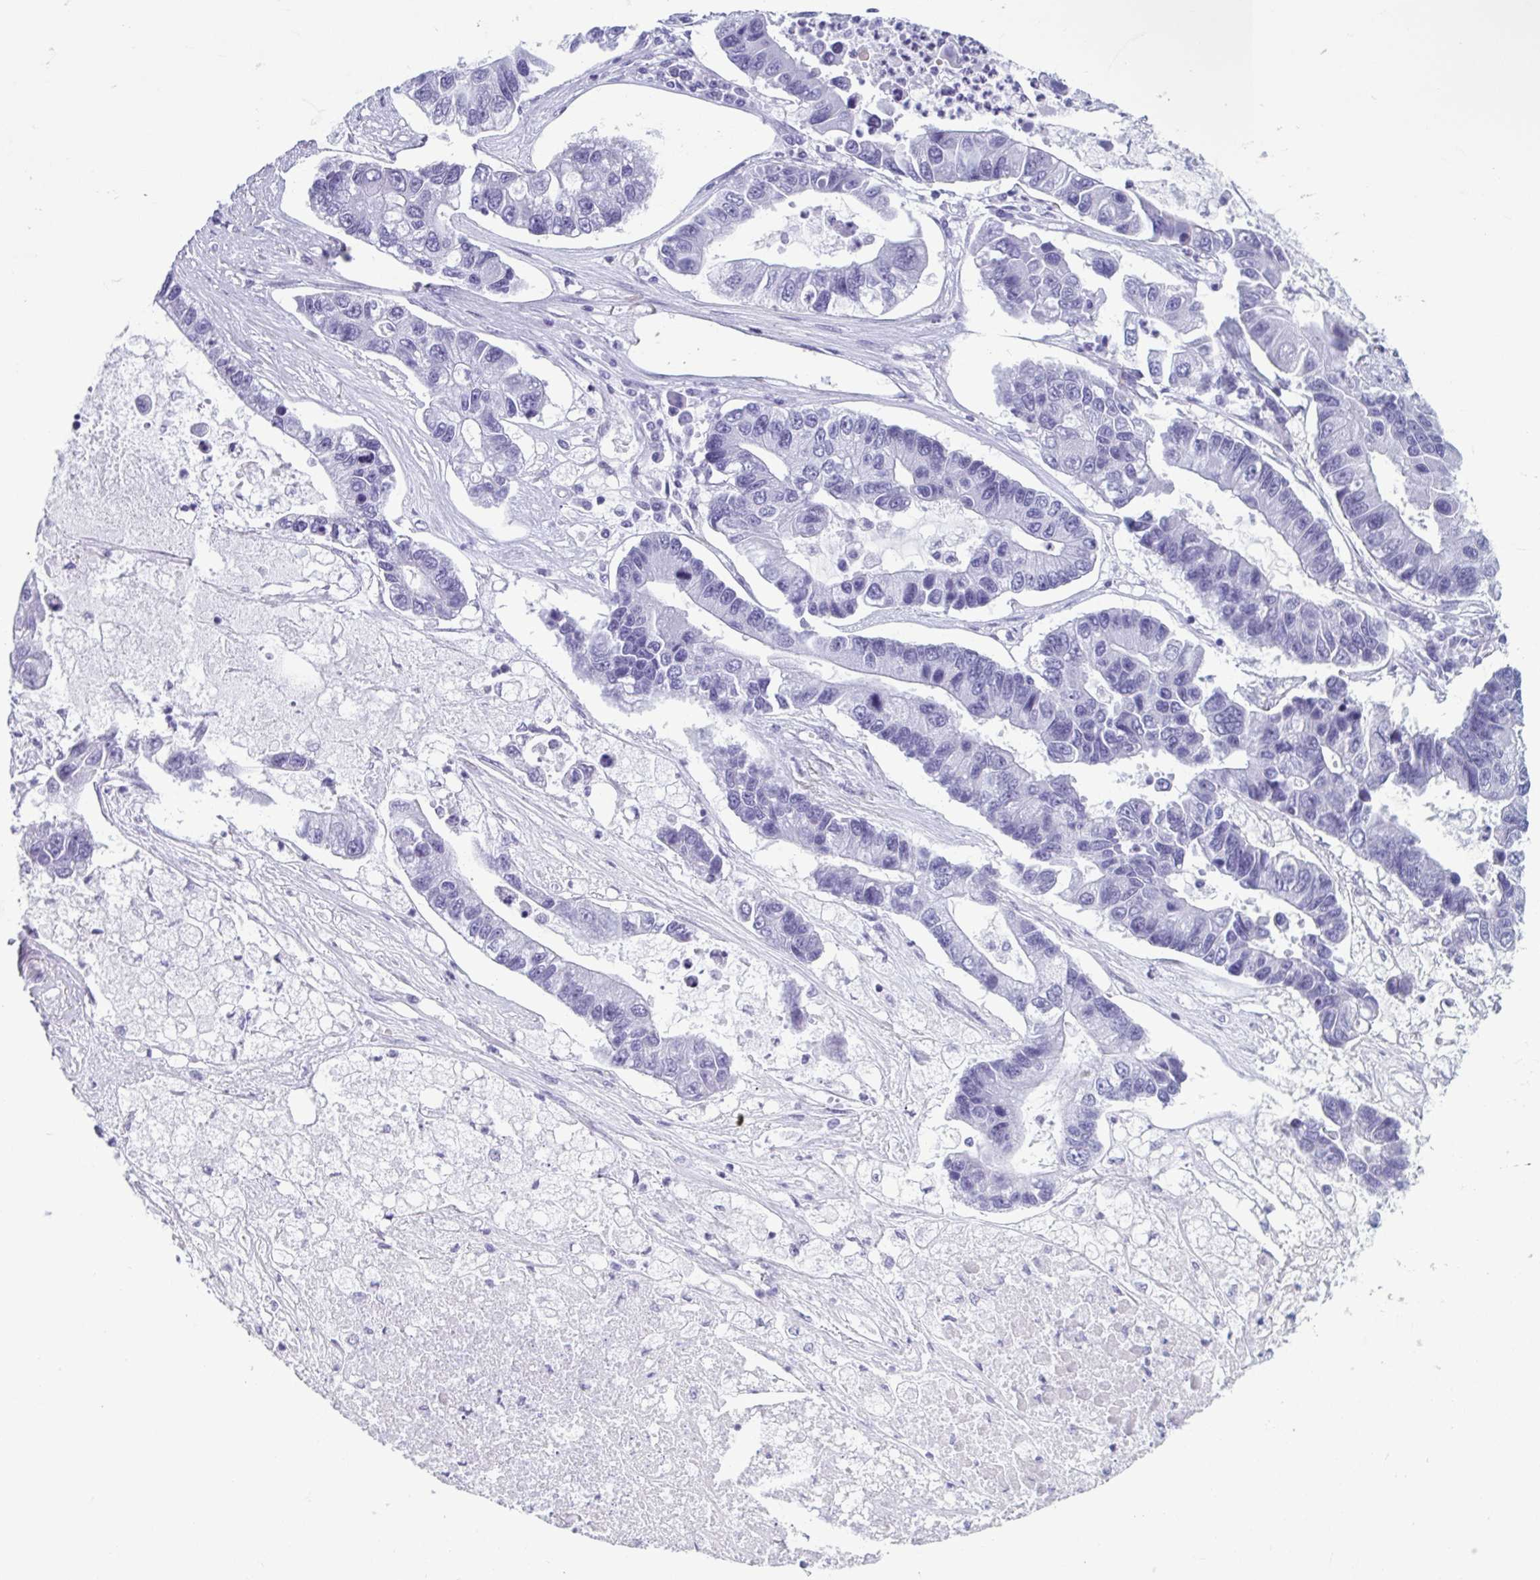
{"staining": {"intensity": "negative", "quantity": "none", "location": "none"}, "tissue": "lung cancer", "cell_type": "Tumor cells", "image_type": "cancer", "snomed": [{"axis": "morphology", "description": "Adenocarcinoma, NOS"}, {"axis": "topography", "description": "Bronchus"}, {"axis": "topography", "description": "Lung"}], "caption": "A photomicrograph of human adenocarcinoma (lung) is negative for staining in tumor cells.", "gene": "TCEAL3", "patient": {"sex": "female", "age": 51}}